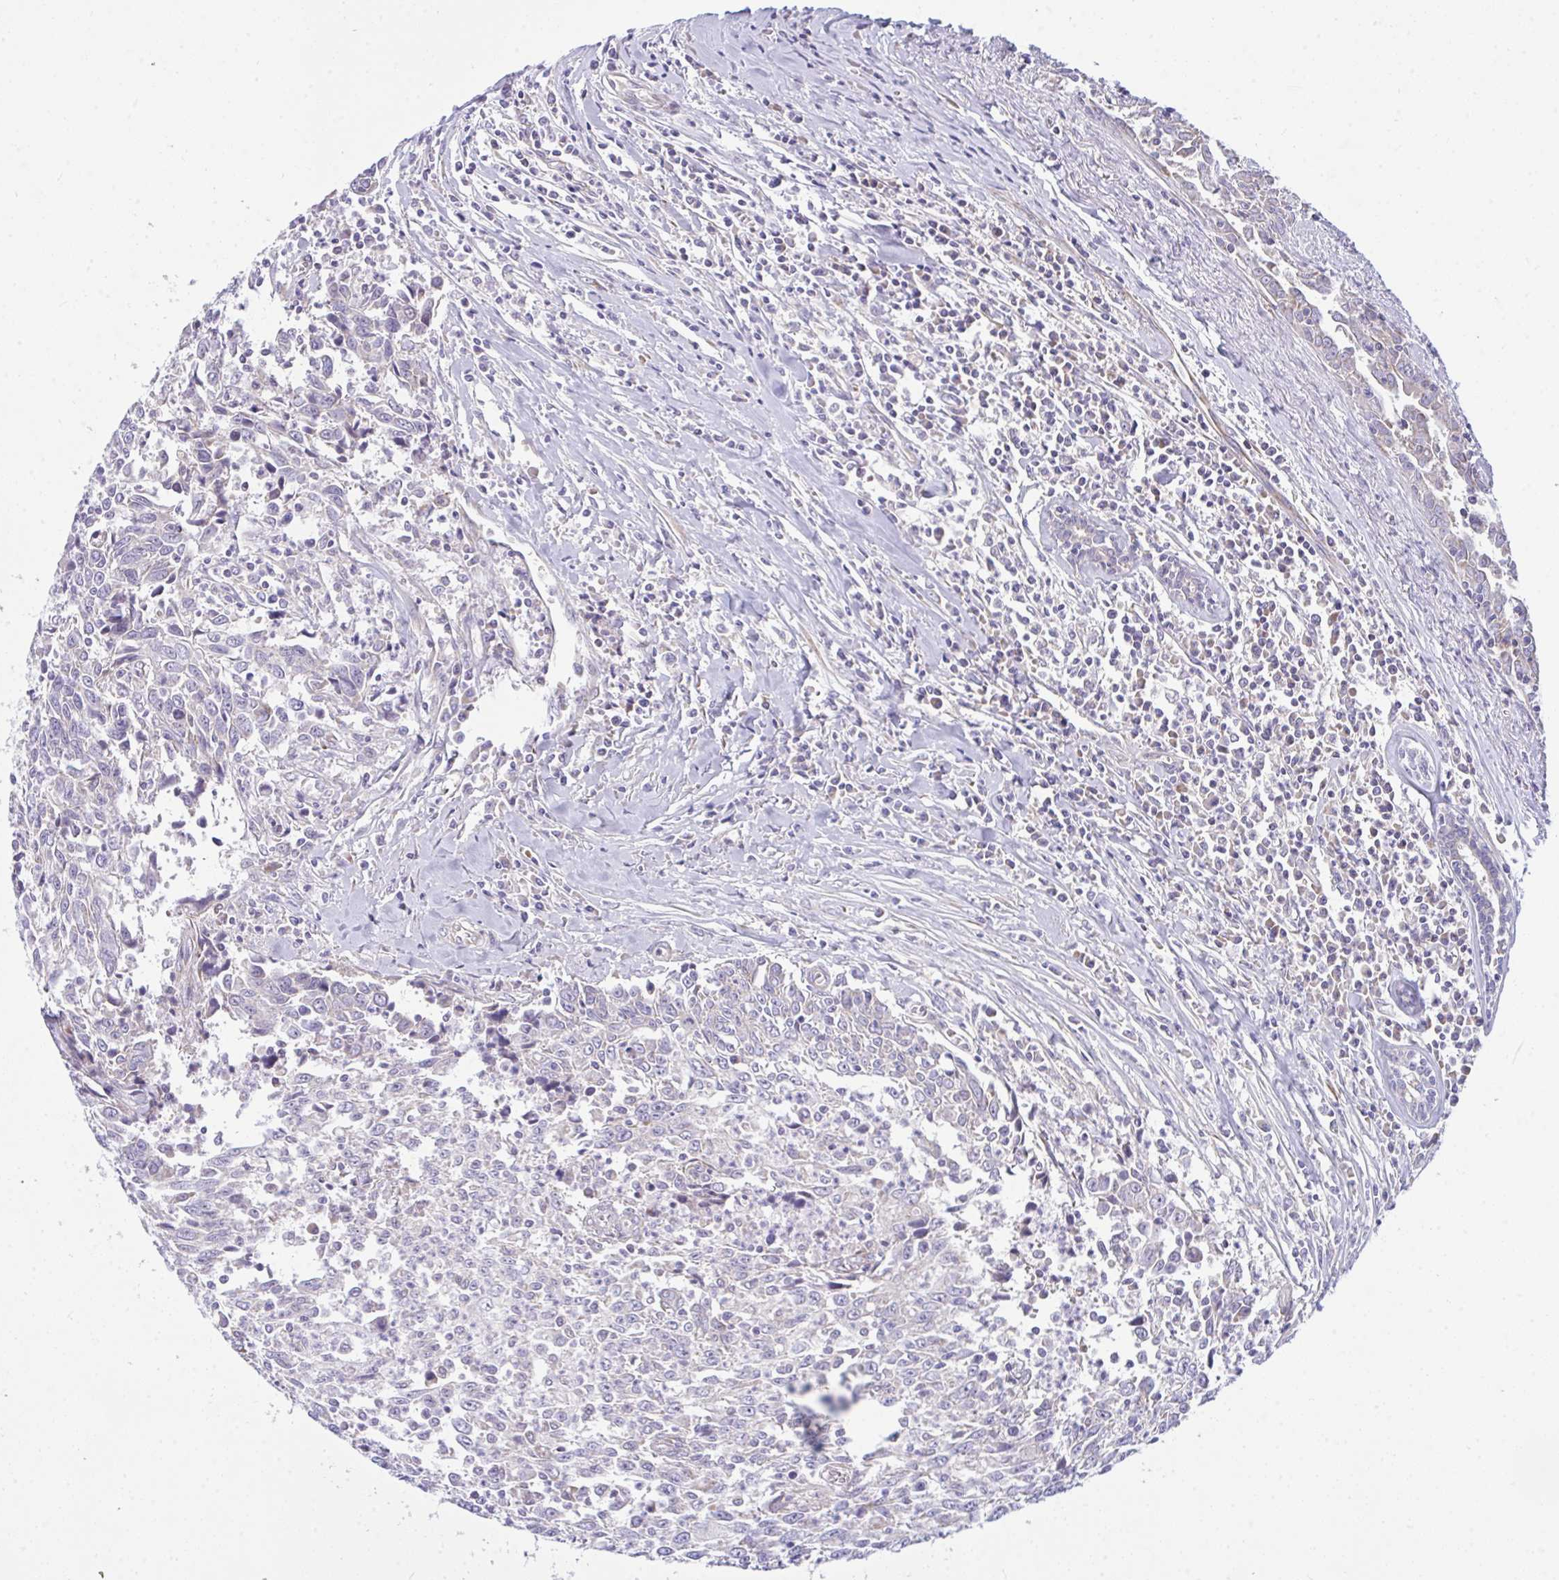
{"staining": {"intensity": "negative", "quantity": "none", "location": "none"}, "tissue": "breast cancer", "cell_type": "Tumor cells", "image_type": "cancer", "snomed": [{"axis": "morphology", "description": "Duct carcinoma"}, {"axis": "topography", "description": "Breast"}], "caption": "Immunohistochemistry micrograph of intraductal carcinoma (breast) stained for a protein (brown), which reveals no positivity in tumor cells.", "gene": "CEP63", "patient": {"sex": "female", "age": 50}}